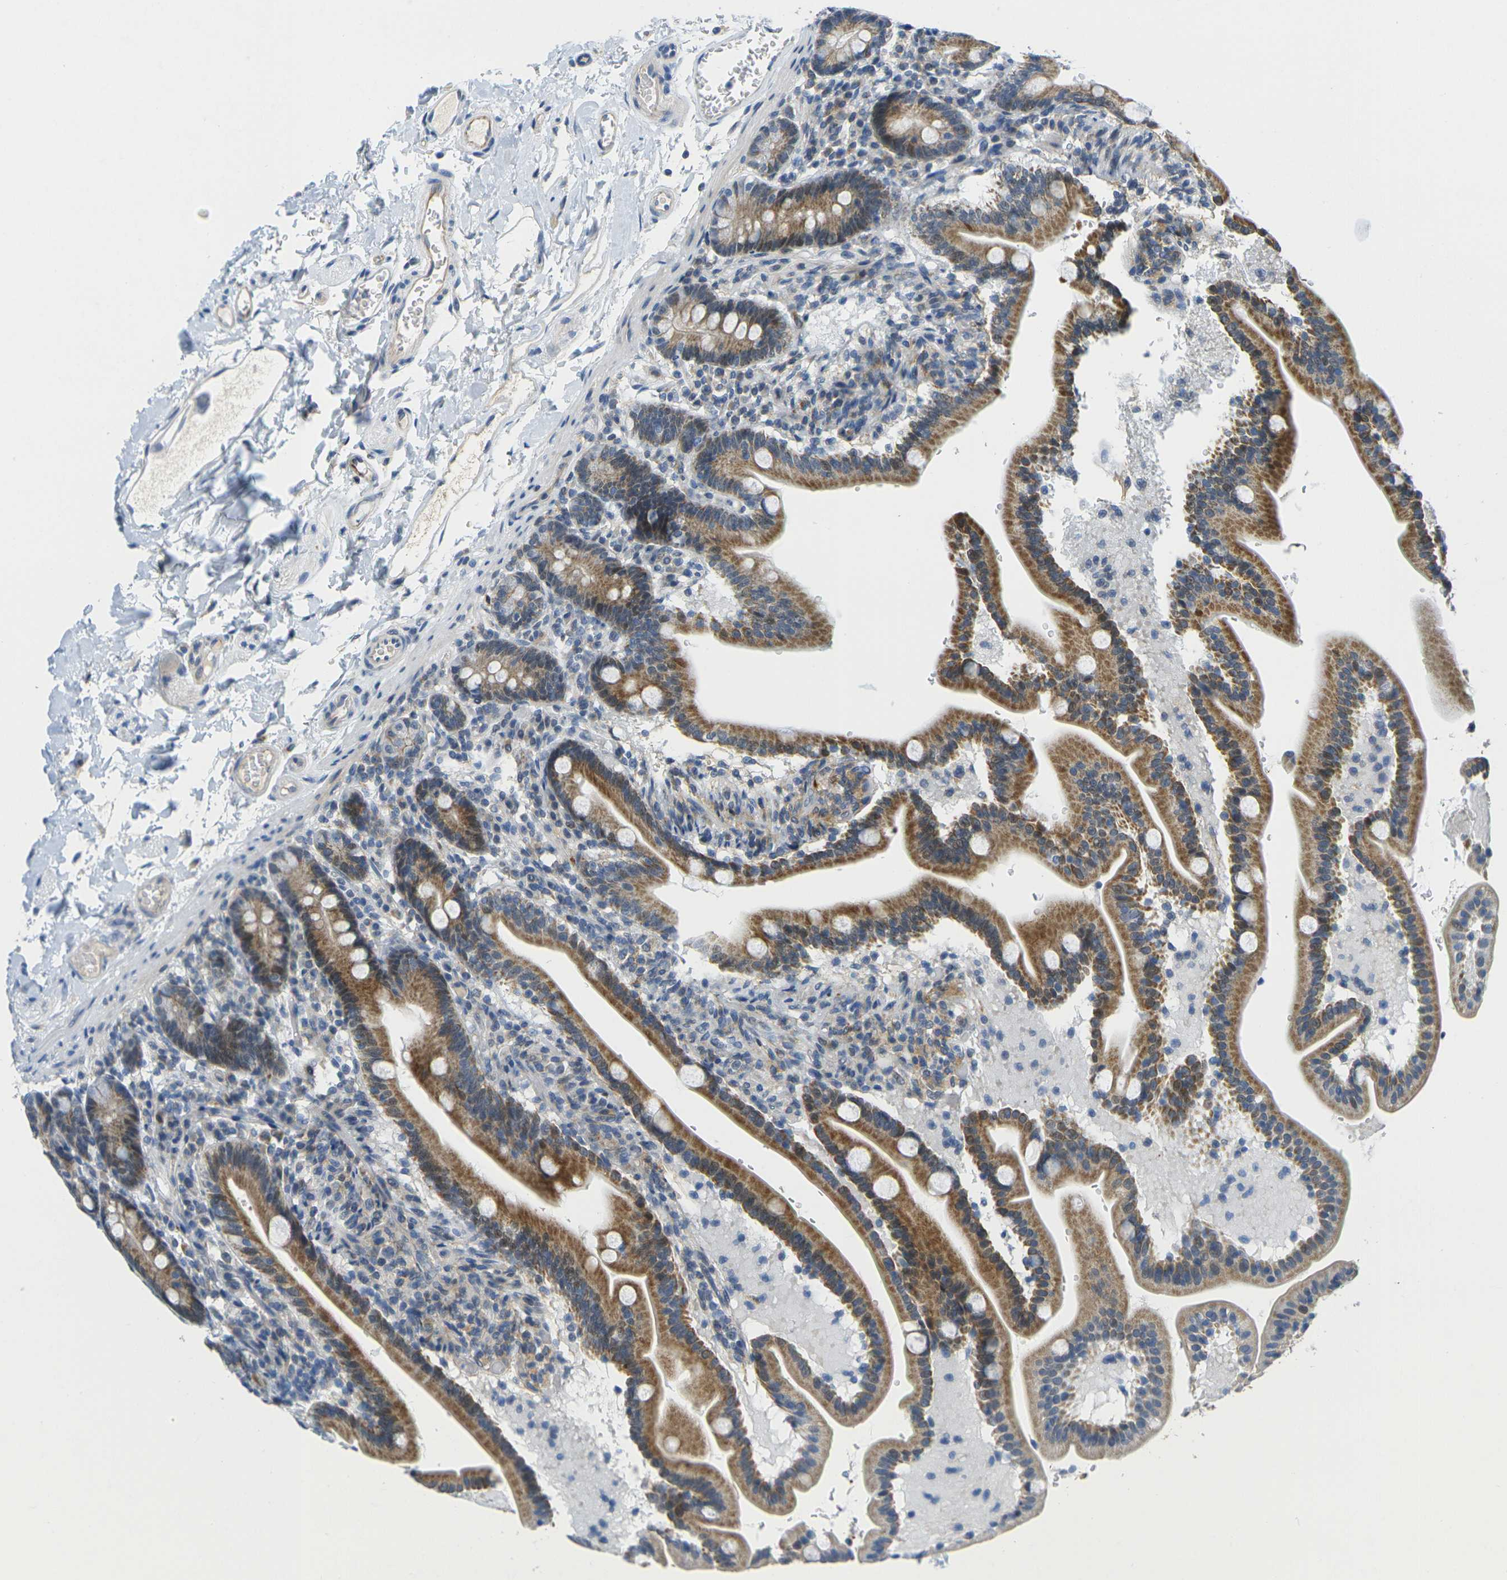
{"staining": {"intensity": "strong", "quantity": ">75%", "location": "cytoplasmic/membranous"}, "tissue": "duodenum", "cell_type": "Glandular cells", "image_type": "normal", "snomed": [{"axis": "morphology", "description": "Normal tissue, NOS"}, {"axis": "topography", "description": "Duodenum"}], "caption": "Immunohistochemistry (IHC) (DAB) staining of normal duodenum reveals strong cytoplasmic/membranous protein expression in about >75% of glandular cells. Nuclei are stained in blue.", "gene": "OTOF", "patient": {"sex": "male", "age": 54}}